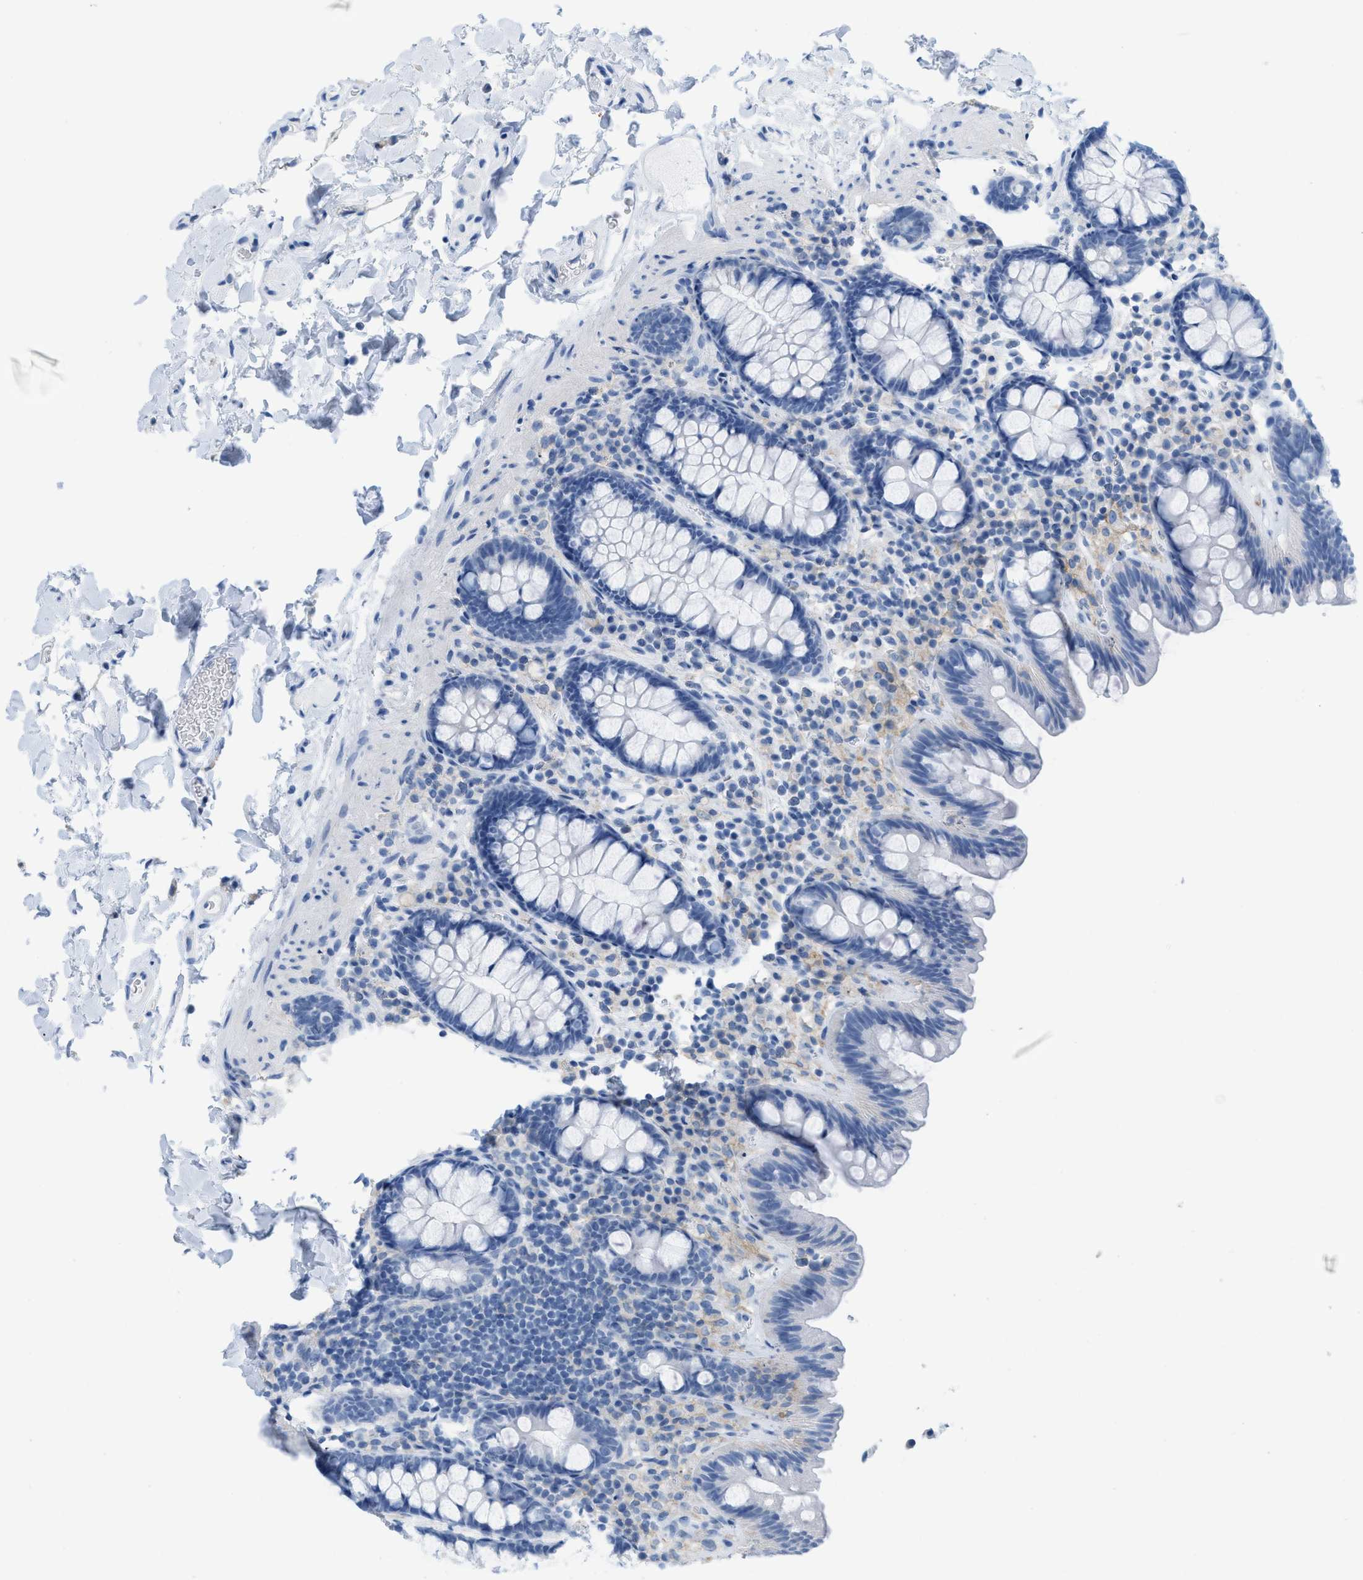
{"staining": {"intensity": "negative", "quantity": "none", "location": "none"}, "tissue": "colon", "cell_type": "Endothelial cells", "image_type": "normal", "snomed": [{"axis": "morphology", "description": "Normal tissue, NOS"}, {"axis": "topography", "description": "Colon"}], "caption": "Immunohistochemical staining of unremarkable human colon exhibits no significant expression in endothelial cells. (Brightfield microscopy of DAB IHC at high magnification).", "gene": "SLC3A2", "patient": {"sex": "female", "age": 80}}